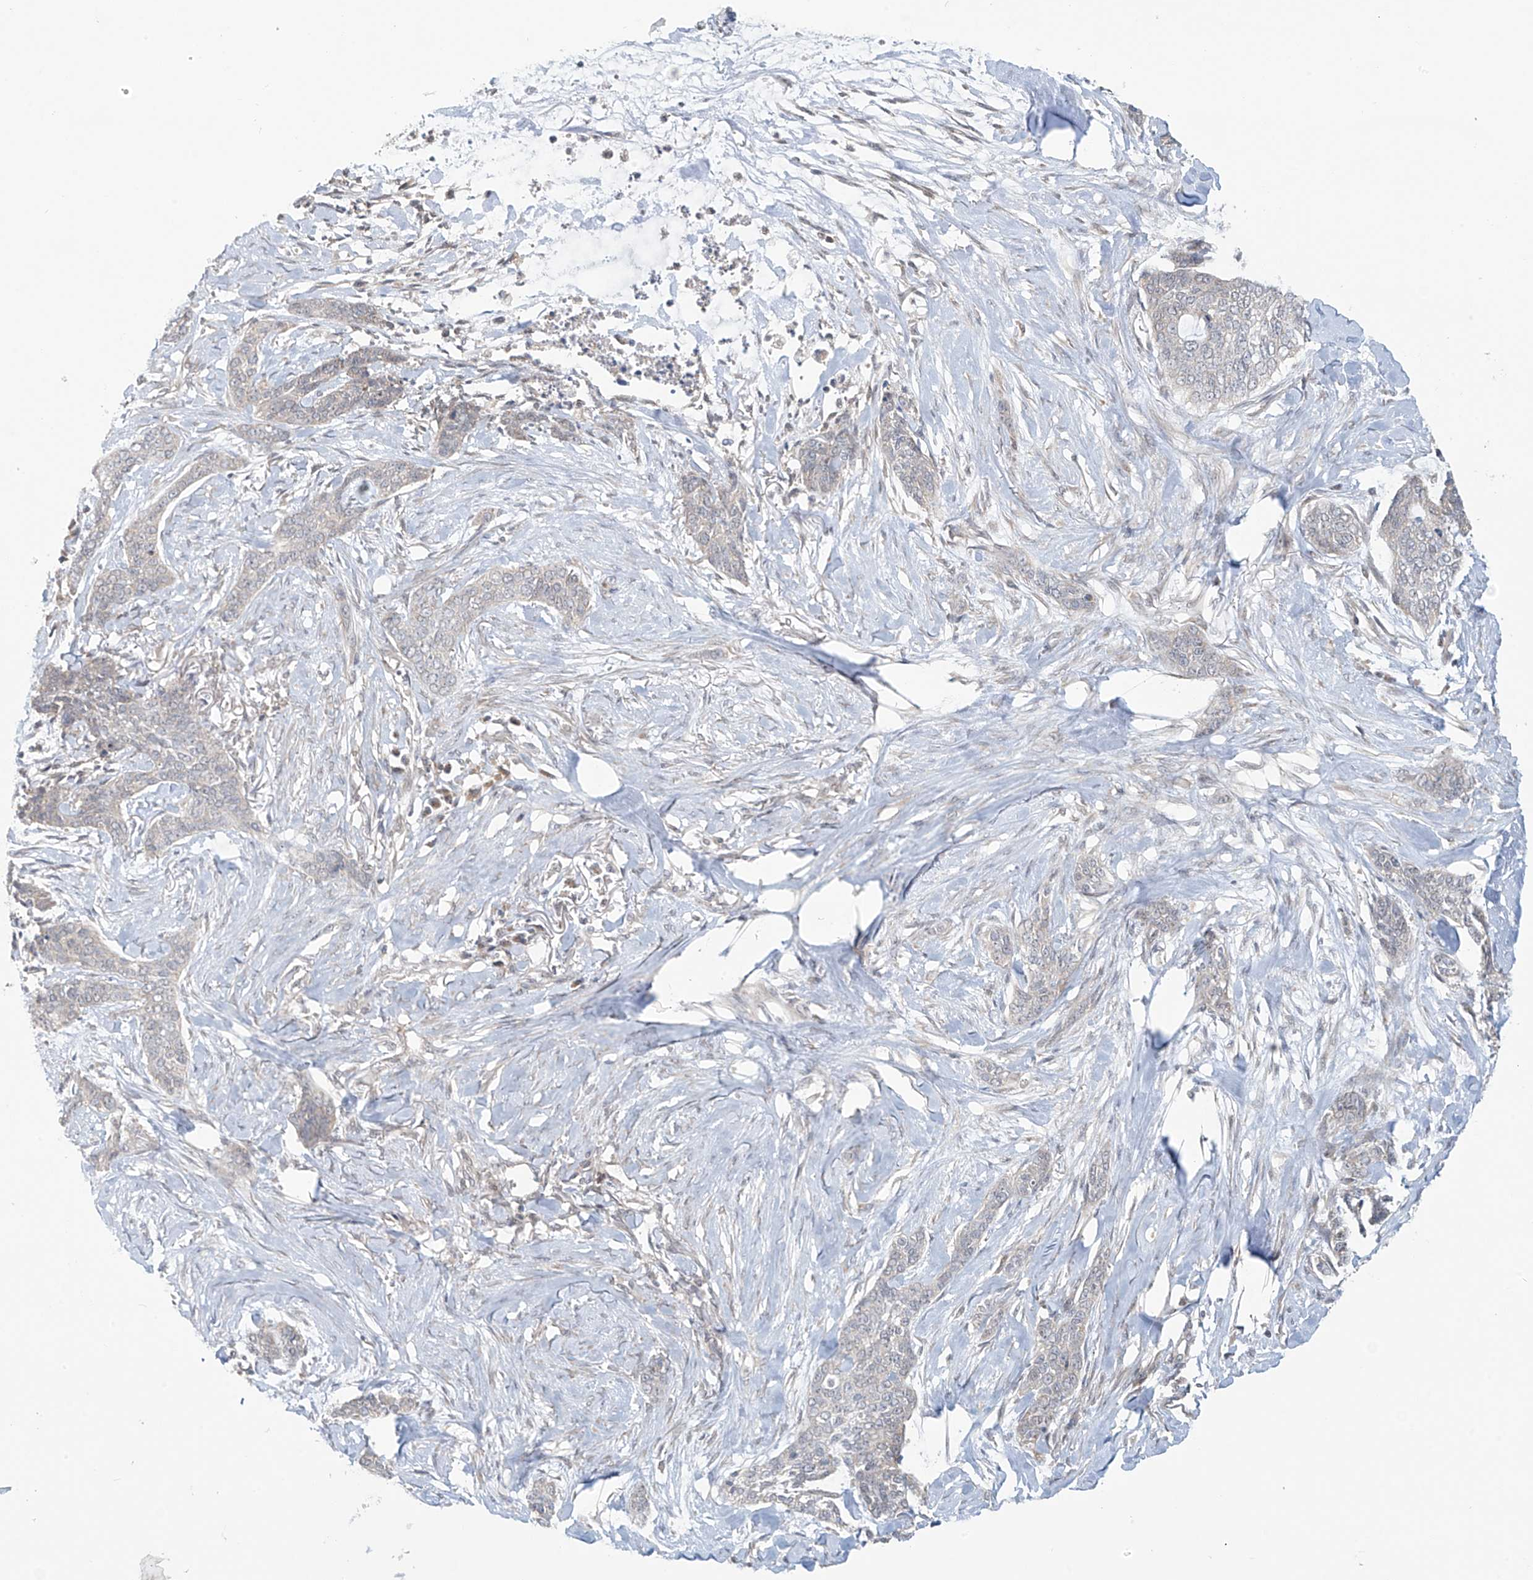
{"staining": {"intensity": "negative", "quantity": "none", "location": "none"}, "tissue": "skin cancer", "cell_type": "Tumor cells", "image_type": "cancer", "snomed": [{"axis": "morphology", "description": "Basal cell carcinoma"}, {"axis": "topography", "description": "Skin"}], "caption": "DAB (3,3'-diaminobenzidine) immunohistochemical staining of skin cancer (basal cell carcinoma) demonstrates no significant staining in tumor cells.", "gene": "HDDC2", "patient": {"sex": "female", "age": 64}}